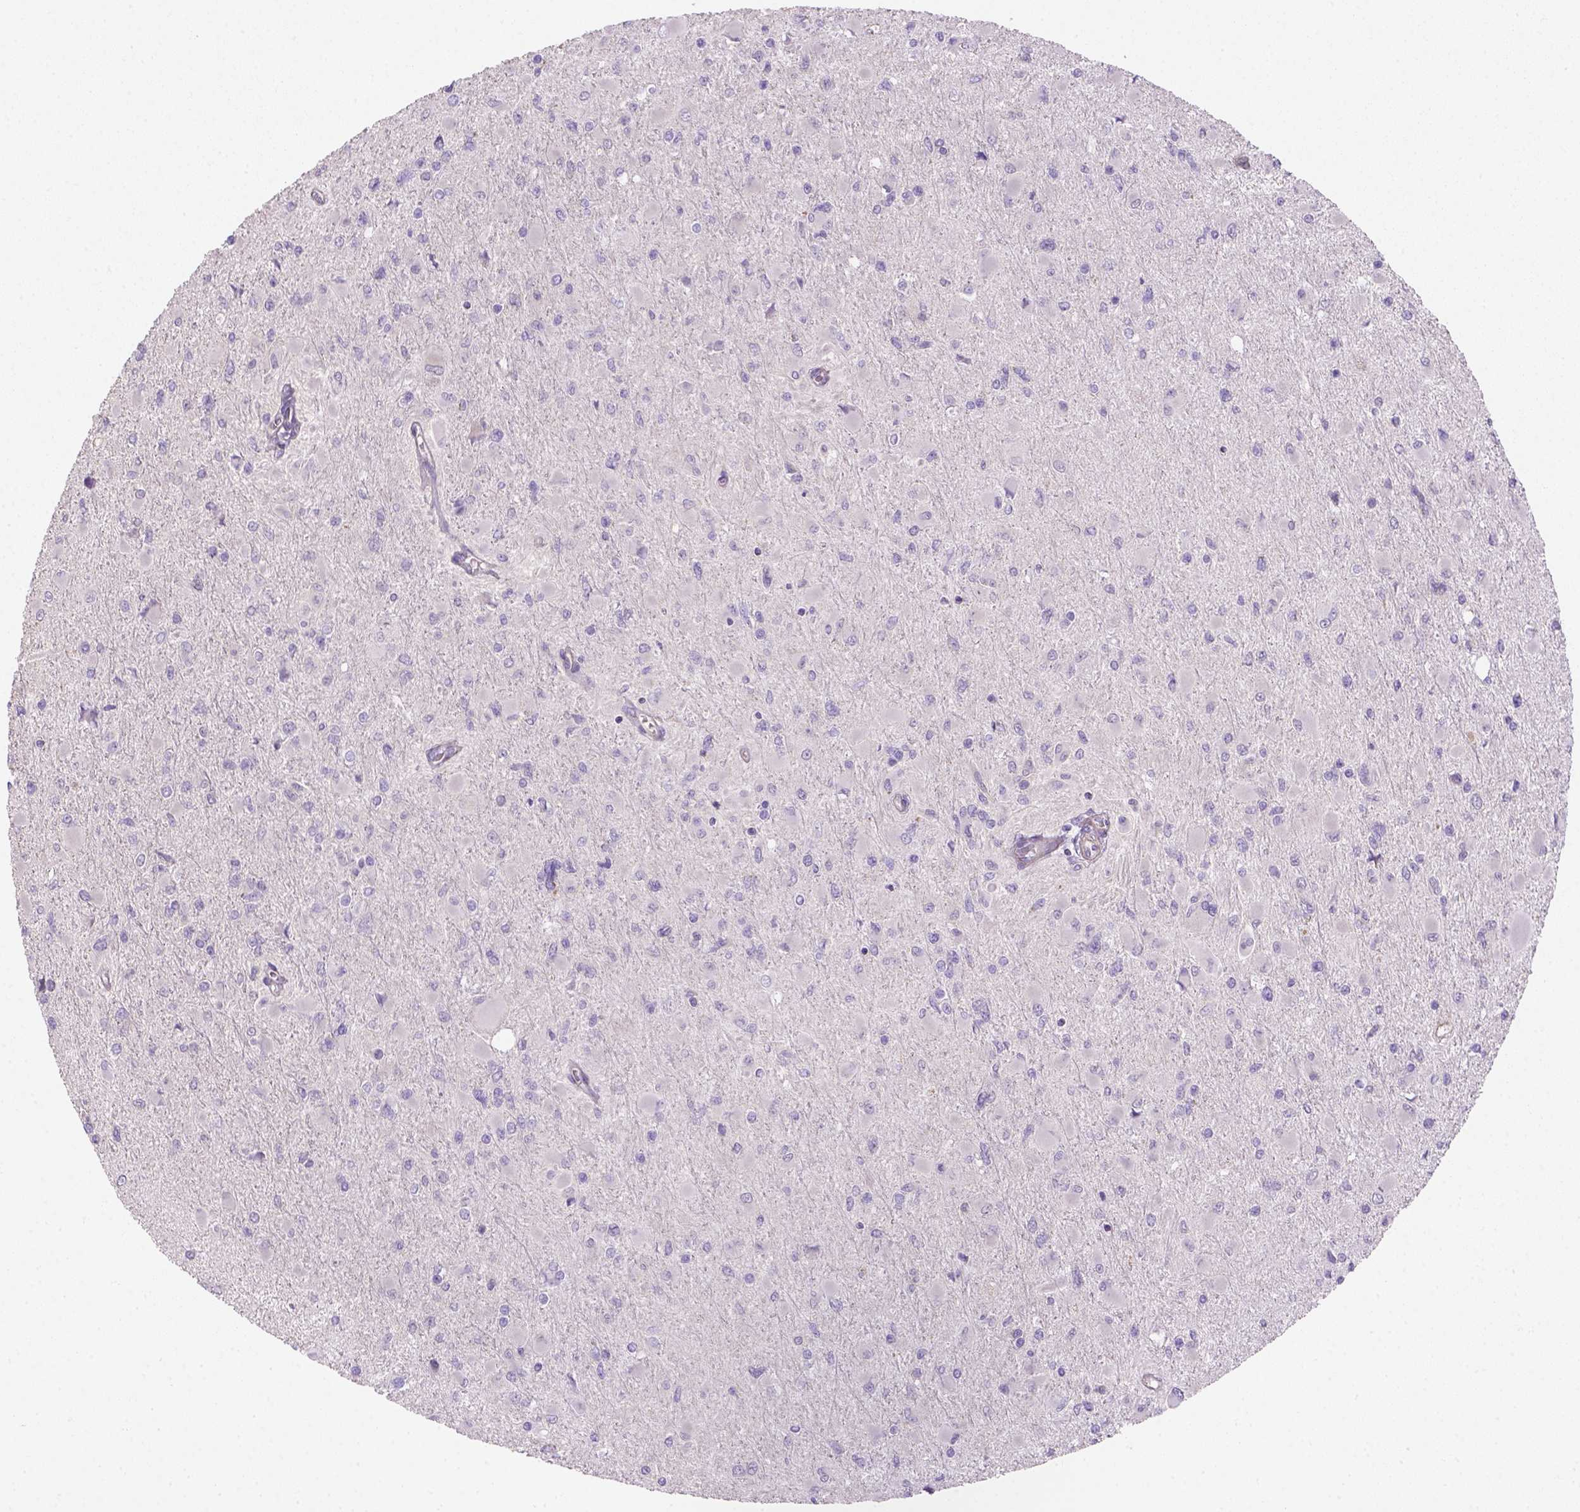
{"staining": {"intensity": "negative", "quantity": "none", "location": "none"}, "tissue": "glioma", "cell_type": "Tumor cells", "image_type": "cancer", "snomed": [{"axis": "morphology", "description": "Glioma, malignant, High grade"}, {"axis": "topography", "description": "Cerebral cortex"}], "caption": "Immunohistochemistry (IHC) image of malignant high-grade glioma stained for a protein (brown), which reveals no staining in tumor cells.", "gene": "HTRA1", "patient": {"sex": "female", "age": 36}}